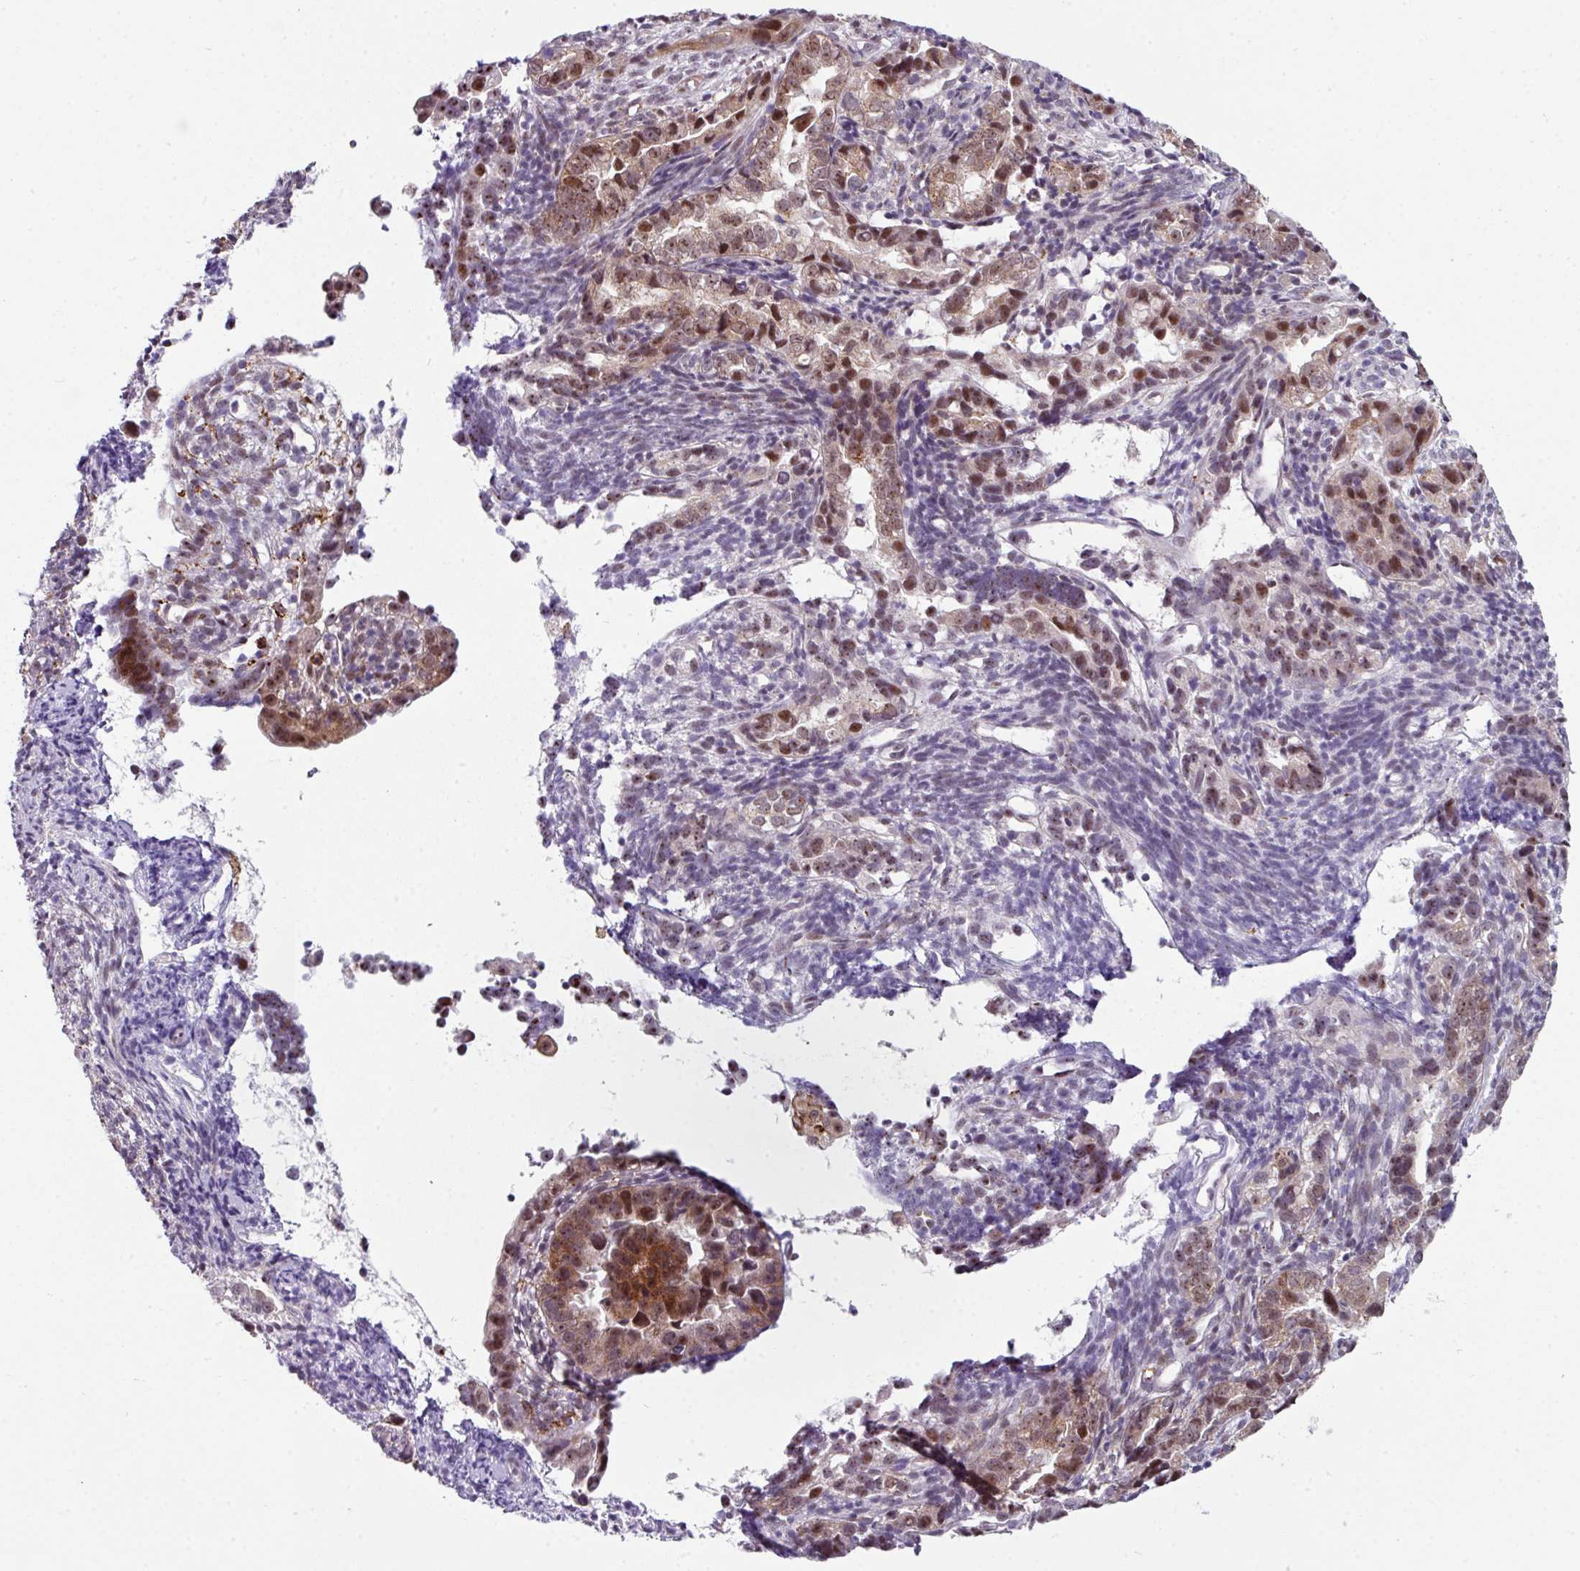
{"staining": {"intensity": "moderate", "quantity": ">75%", "location": "cytoplasmic/membranous,nuclear"}, "tissue": "endometrial cancer", "cell_type": "Tumor cells", "image_type": "cancer", "snomed": [{"axis": "morphology", "description": "Adenocarcinoma, NOS"}, {"axis": "topography", "description": "Endometrium"}], "caption": "Adenocarcinoma (endometrial) was stained to show a protein in brown. There is medium levels of moderate cytoplasmic/membranous and nuclear expression in about >75% of tumor cells.", "gene": "BMS1", "patient": {"sex": "female", "age": 57}}